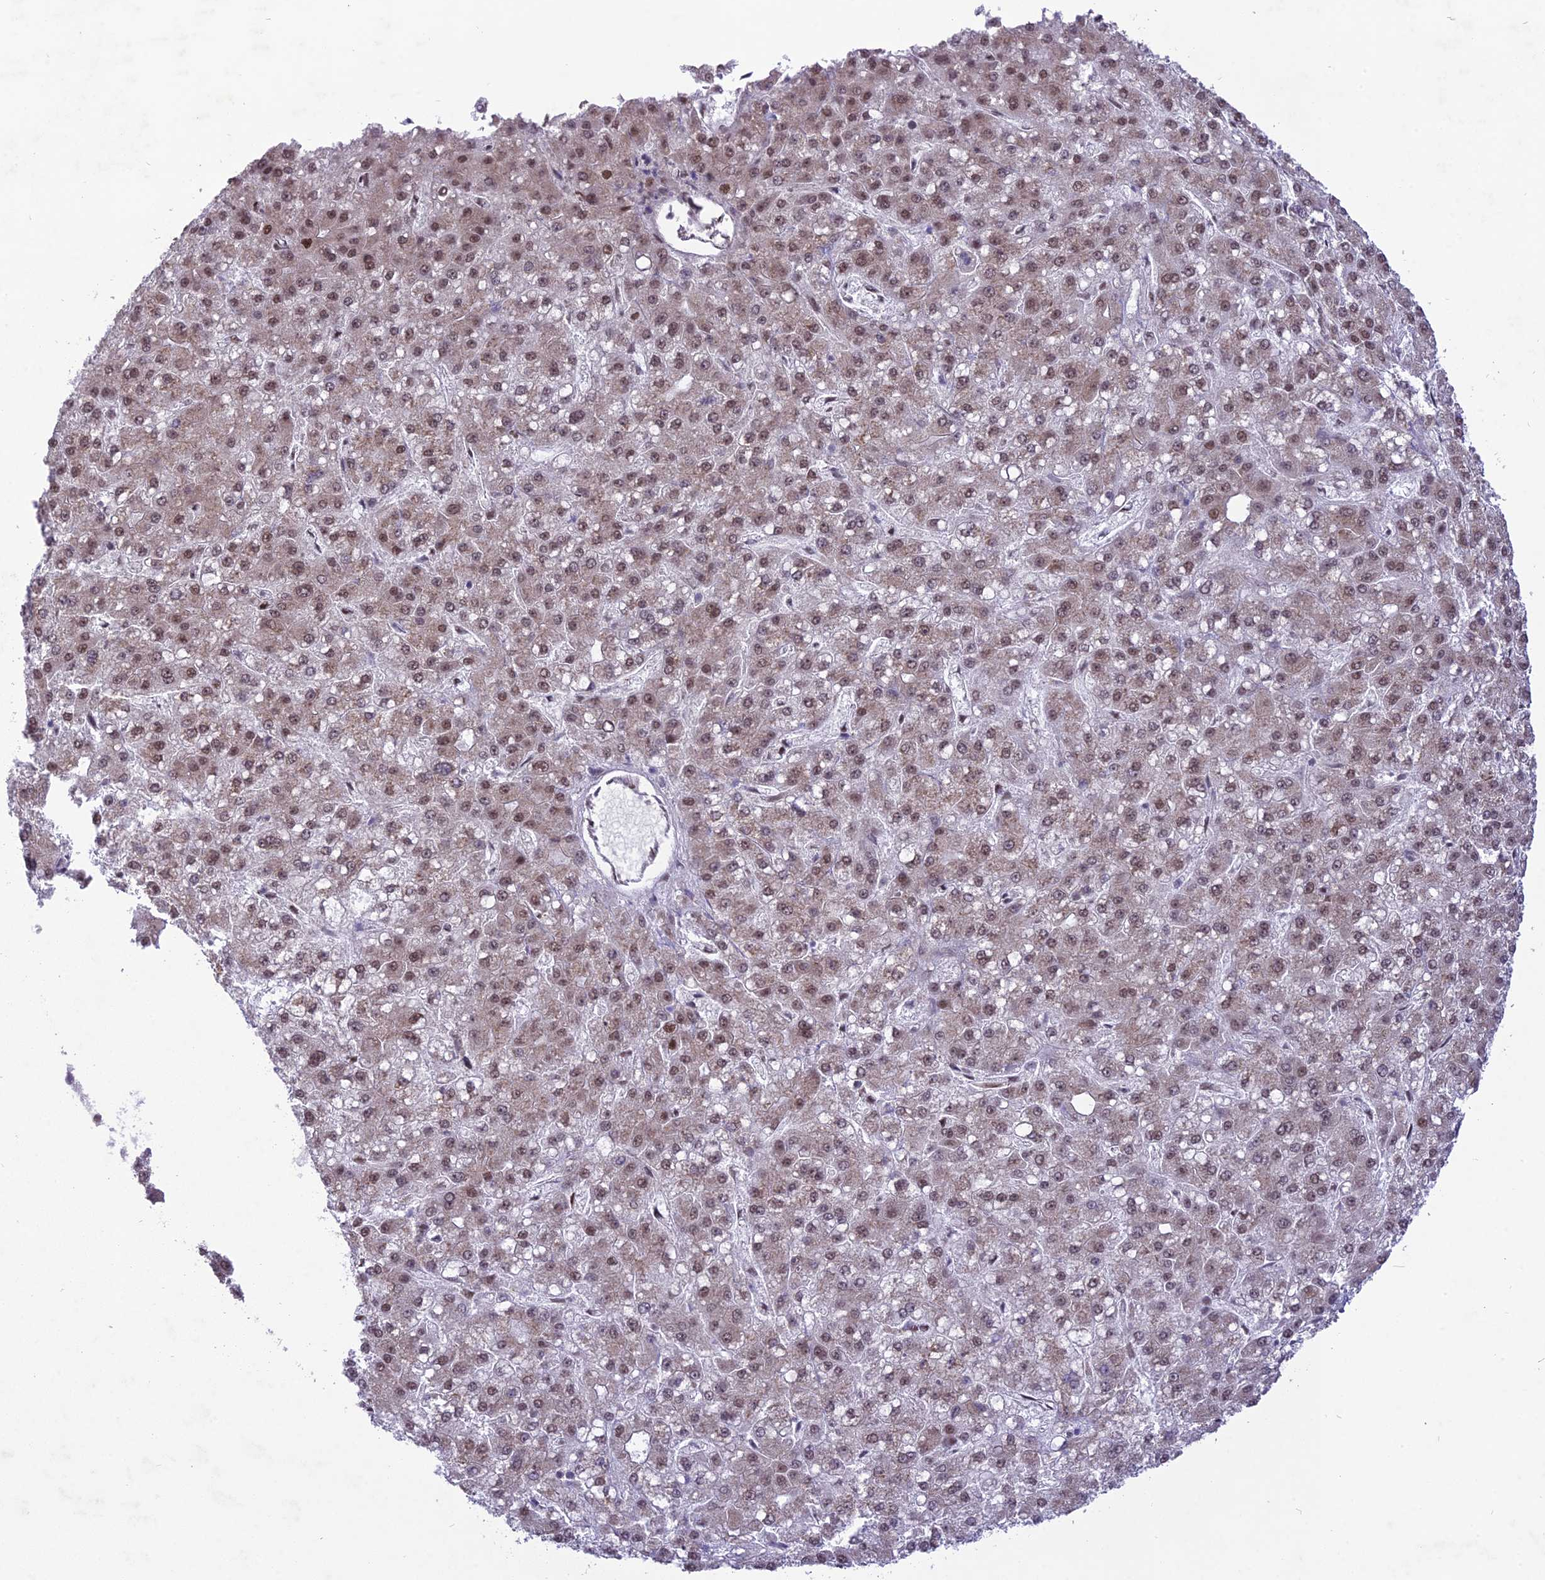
{"staining": {"intensity": "weak", "quantity": "25%-75%", "location": "nuclear"}, "tissue": "liver cancer", "cell_type": "Tumor cells", "image_type": "cancer", "snomed": [{"axis": "morphology", "description": "Carcinoma, Hepatocellular, NOS"}, {"axis": "topography", "description": "Liver"}], "caption": "Tumor cells display low levels of weak nuclear expression in approximately 25%-75% of cells in liver cancer (hepatocellular carcinoma).", "gene": "DDX1", "patient": {"sex": "male", "age": 67}}